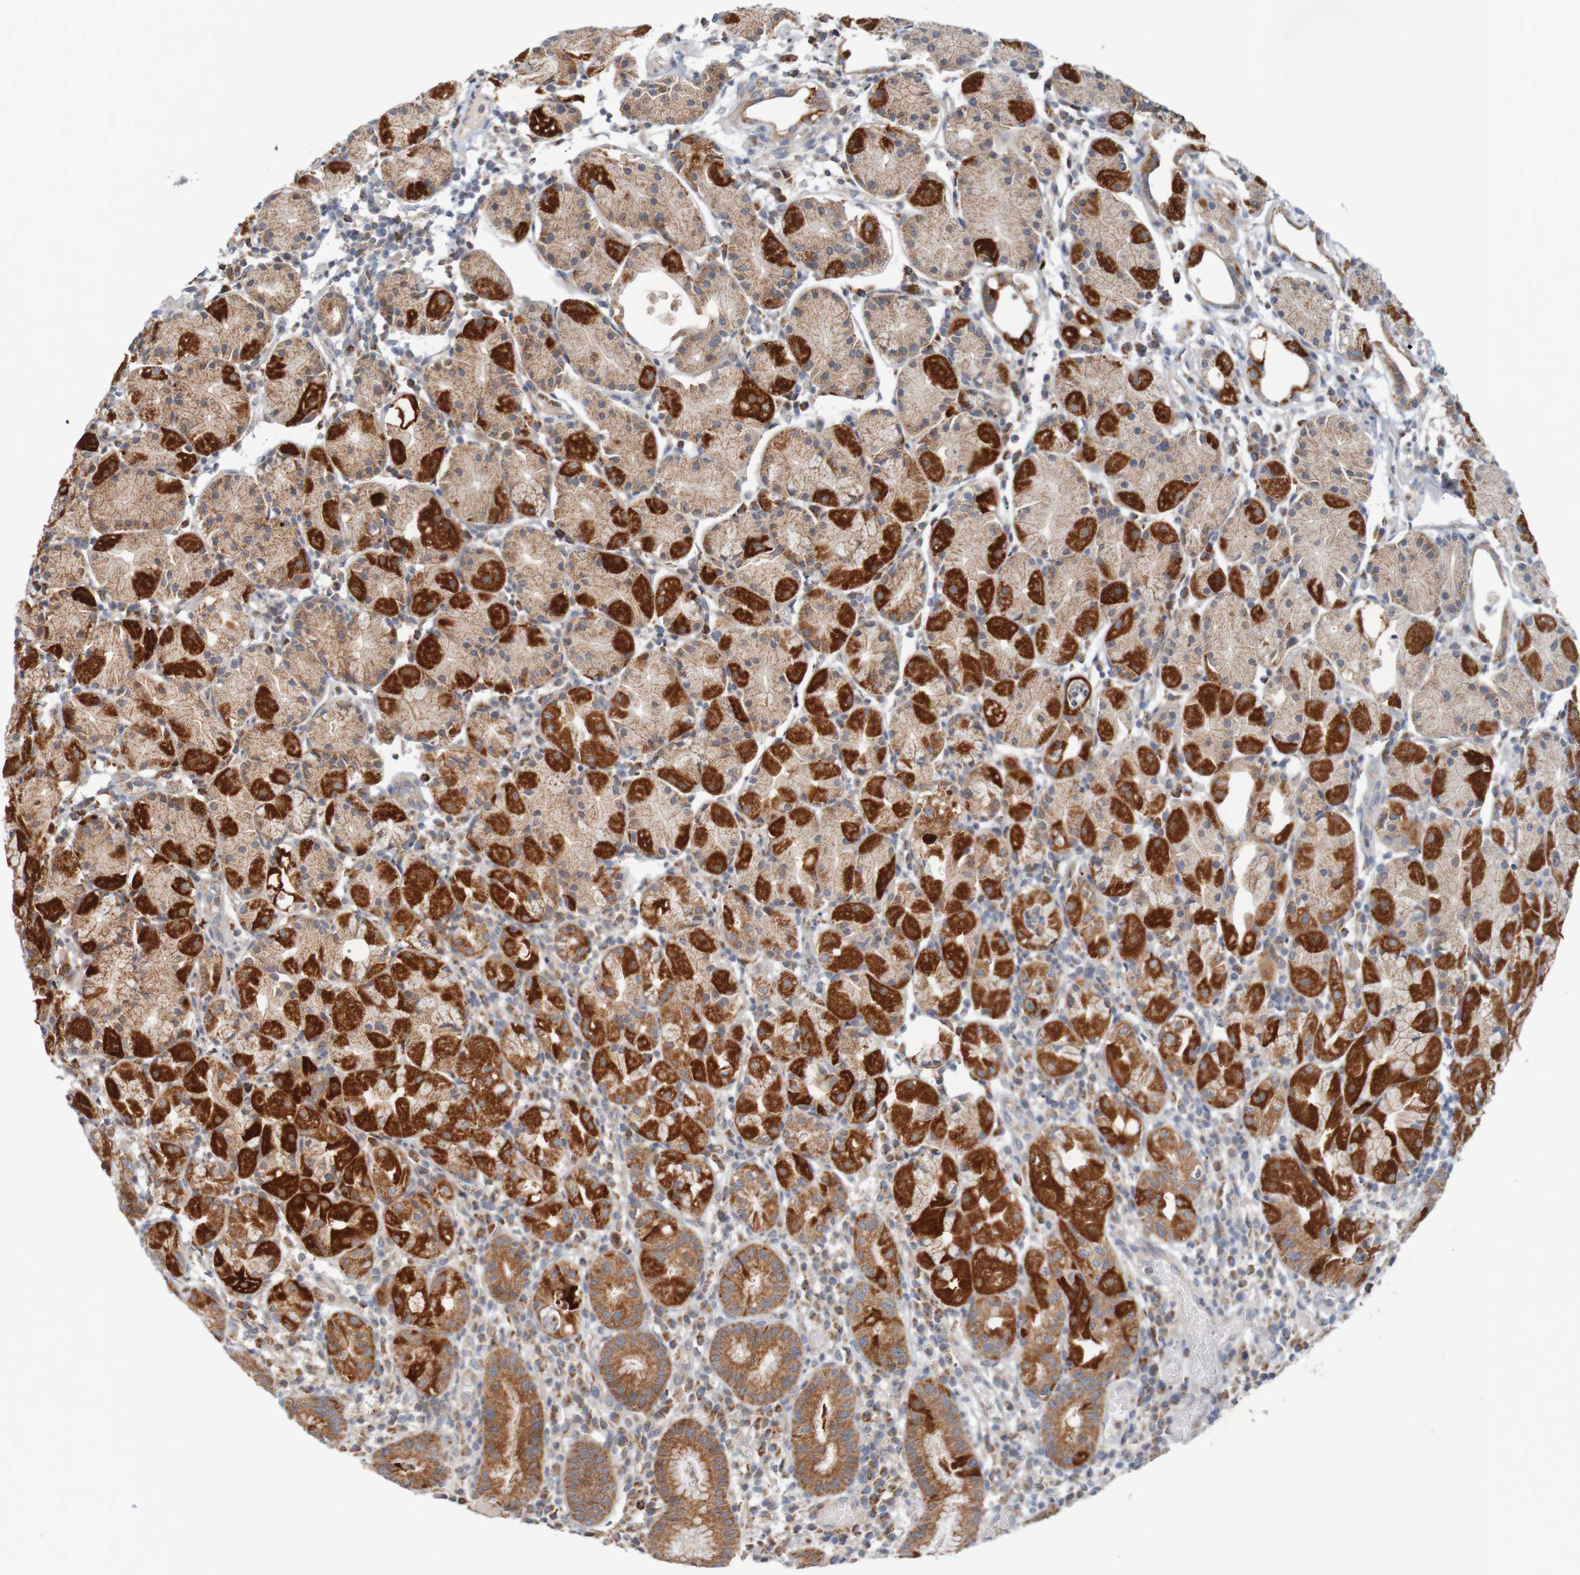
{"staining": {"intensity": "strong", "quantity": "25%-75%", "location": "cytoplasmic/membranous"}, "tissue": "stomach", "cell_type": "Glandular cells", "image_type": "normal", "snomed": [{"axis": "morphology", "description": "Normal tissue, NOS"}, {"axis": "topography", "description": "Stomach"}, {"axis": "topography", "description": "Stomach, lower"}], "caption": "The histopathology image shows immunohistochemical staining of benign stomach. There is strong cytoplasmic/membranous positivity is seen in about 25%-75% of glandular cells. The staining is performed using DAB (3,3'-diaminobenzidine) brown chromogen to label protein expression. The nuclei are counter-stained blue using hematoxylin.", "gene": "NAV2", "patient": {"sex": "female", "age": 75}}